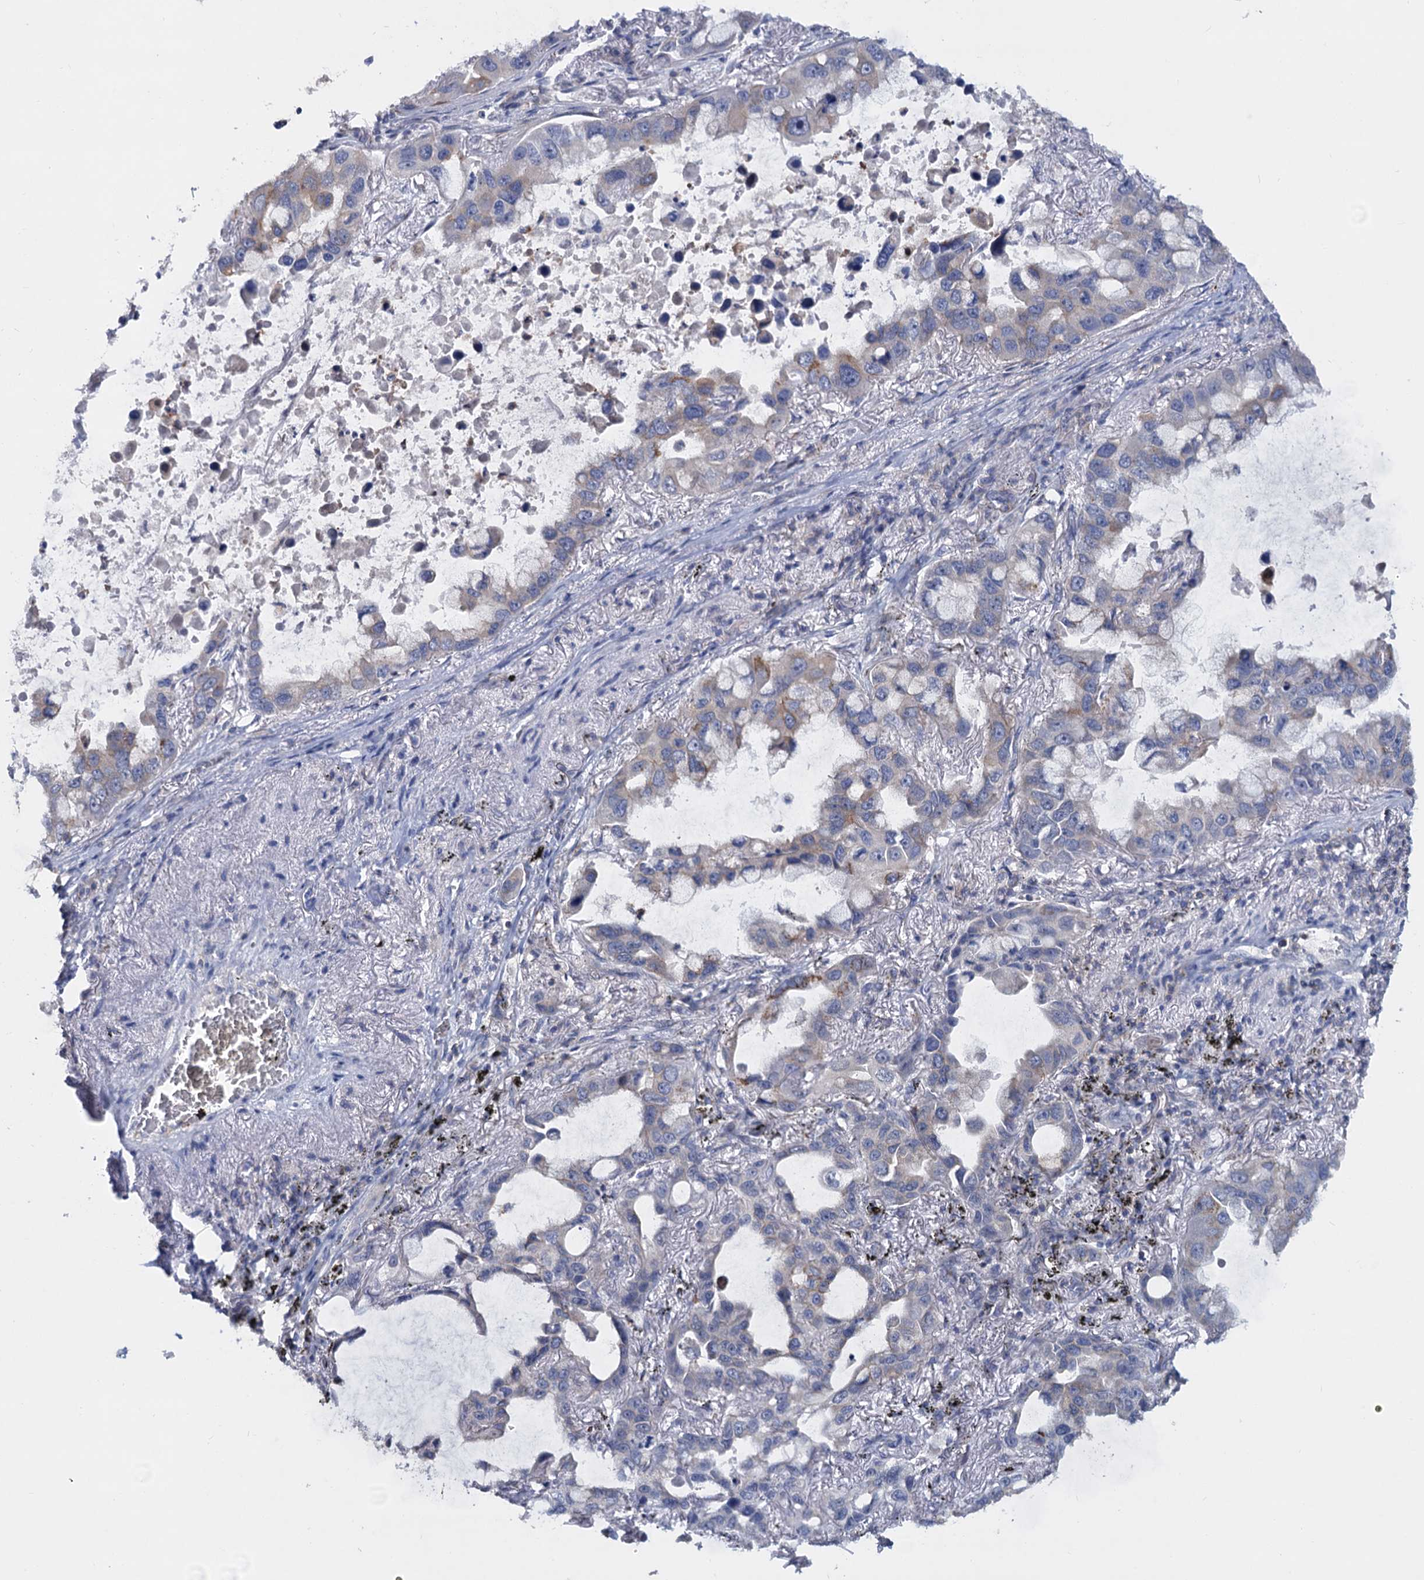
{"staining": {"intensity": "moderate", "quantity": "<25%", "location": "cytoplasmic/membranous"}, "tissue": "lung cancer", "cell_type": "Tumor cells", "image_type": "cancer", "snomed": [{"axis": "morphology", "description": "Adenocarcinoma, NOS"}, {"axis": "topography", "description": "Lung"}], "caption": "Immunohistochemical staining of human lung cancer (adenocarcinoma) exhibits low levels of moderate cytoplasmic/membranous protein expression in approximately <25% of tumor cells.", "gene": "LRCH4", "patient": {"sex": "male", "age": 64}}